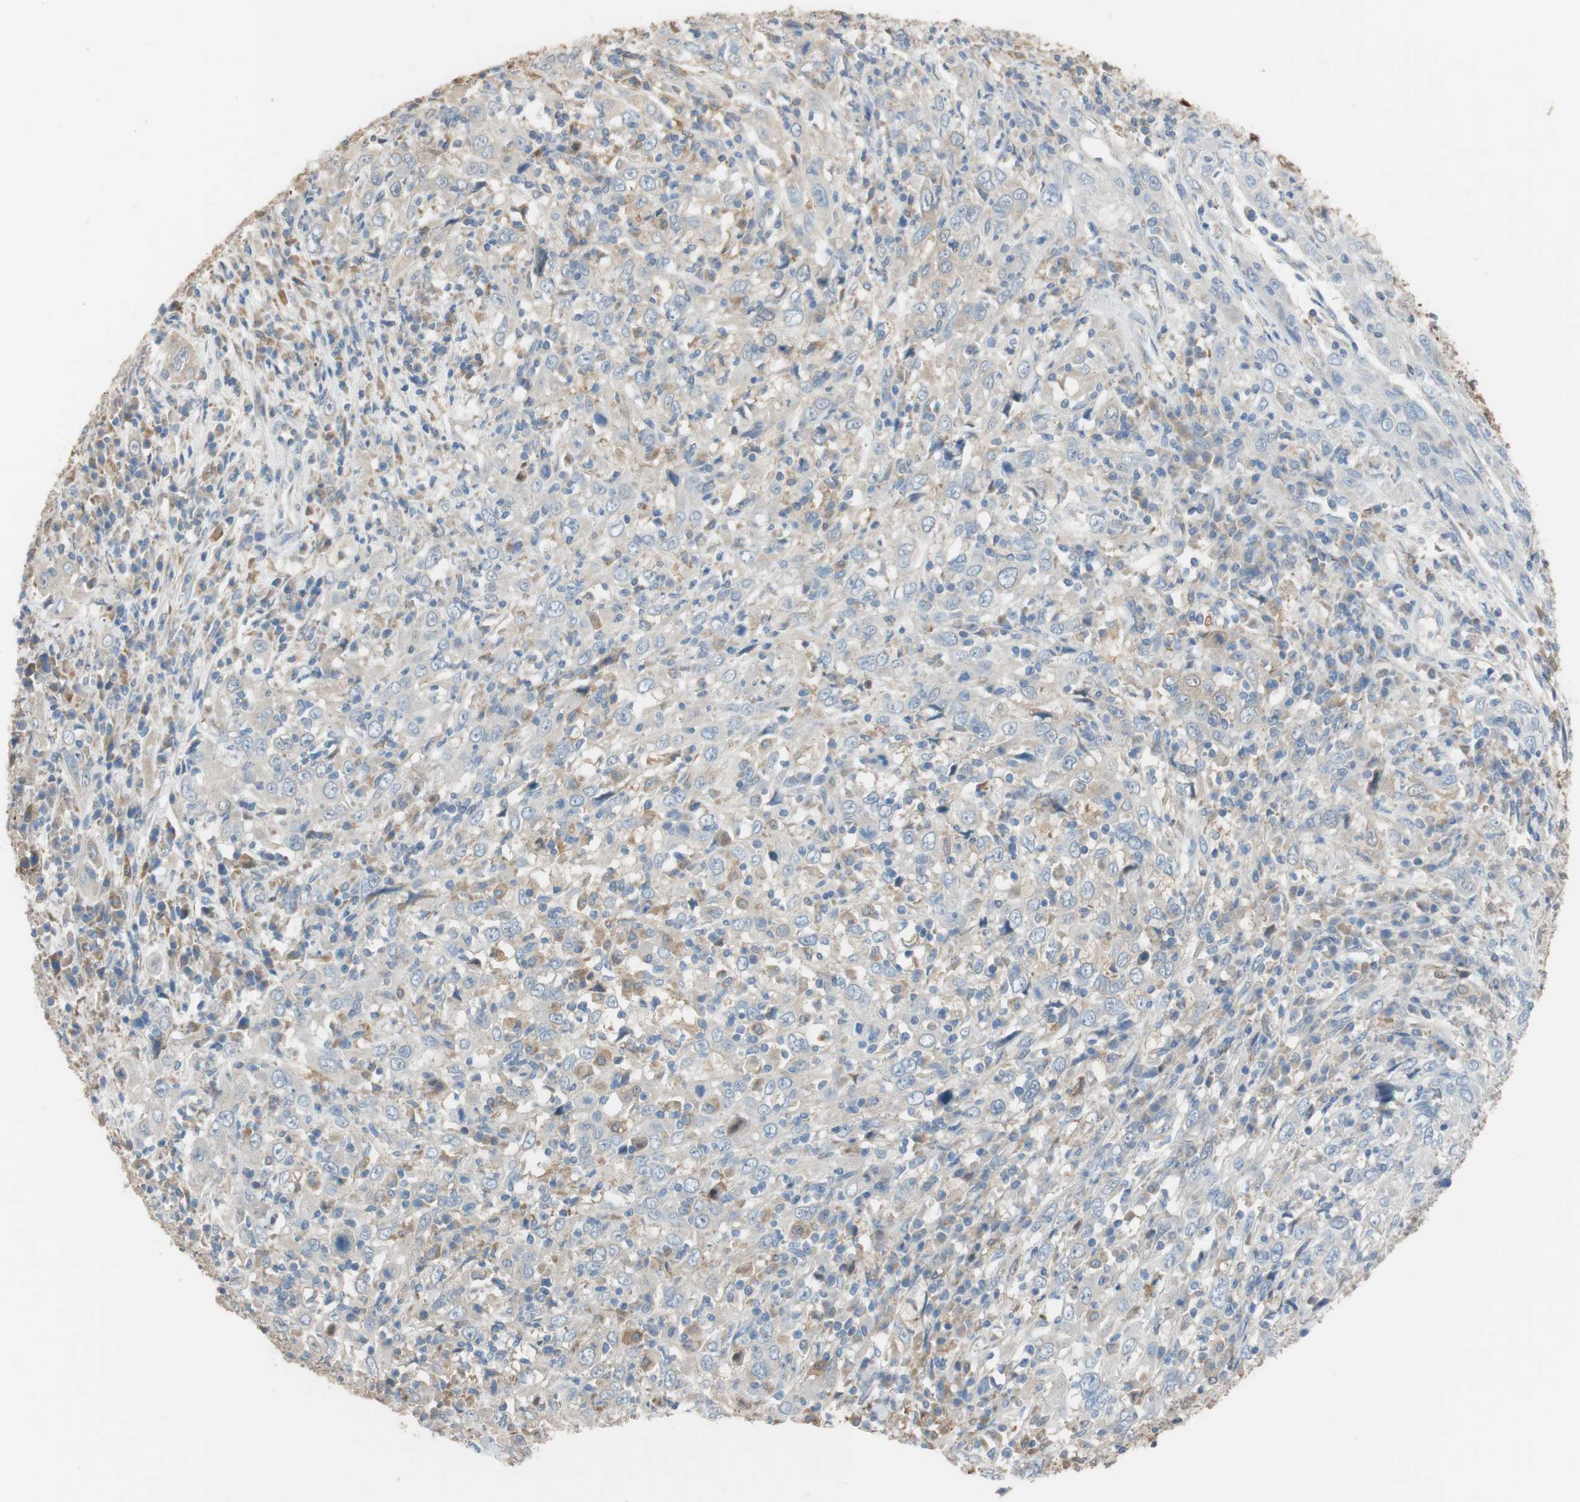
{"staining": {"intensity": "moderate", "quantity": "25%-75%", "location": "cytoplasmic/membranous"}, "tissue": "cervical cancer", "cell_type": "Tumor cells", "image_type": "cancer", "snomed": [{"axis": "morphology", "description": "Squamous cell carcinoma, NOS"}, {"axis": "topography", "description": "Cervix"}], "caption": "Squamous cell carcinoma (cervical) stained with IHC demonstrates moderate cytoplasmic/membranous expression in approximately 25%-75% of tumor cells.", "gene": "ALDH1A2", "patient": {"sex": "female", "age": 46}}